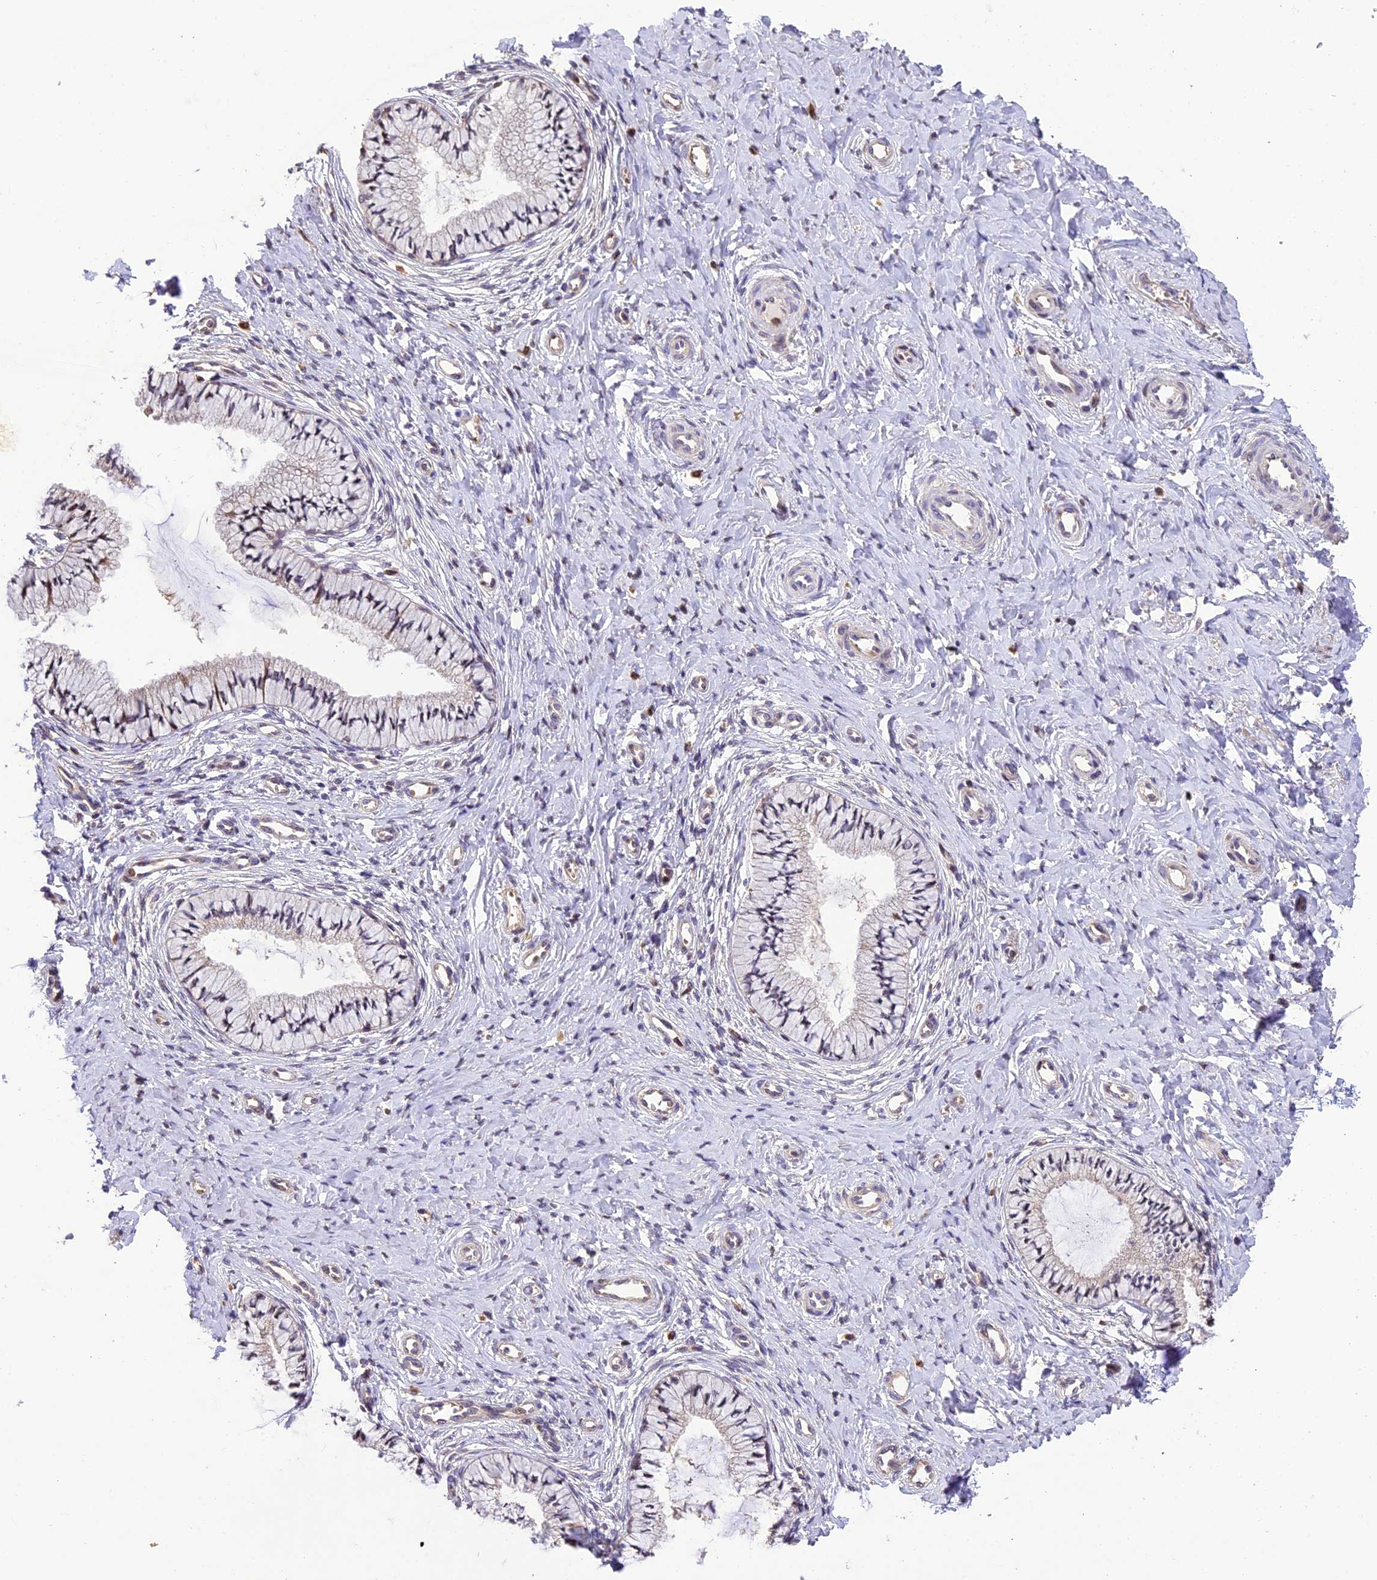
{"staining": {"intensity": "negative", "quantity": "none", "location": "none"}, "tissue": "cervix", "cell_type": "Glandular cells", "image_type": "normal", "snomed": [{"axis": "morphology", "description": "Normal tissue, NOS"}, {"axis": "topography", "description": "Cervix"}], "caption": "Normal cervix was stained to show a protein in brown. There is no significant expression in glandular cells. (Brightfield microscopy of DAB (3,3'-diaminobenzidine) immunohistochemistry at high magnification).", "gene": "DGKH", "patient": {"sex": "female", "age": 36}}